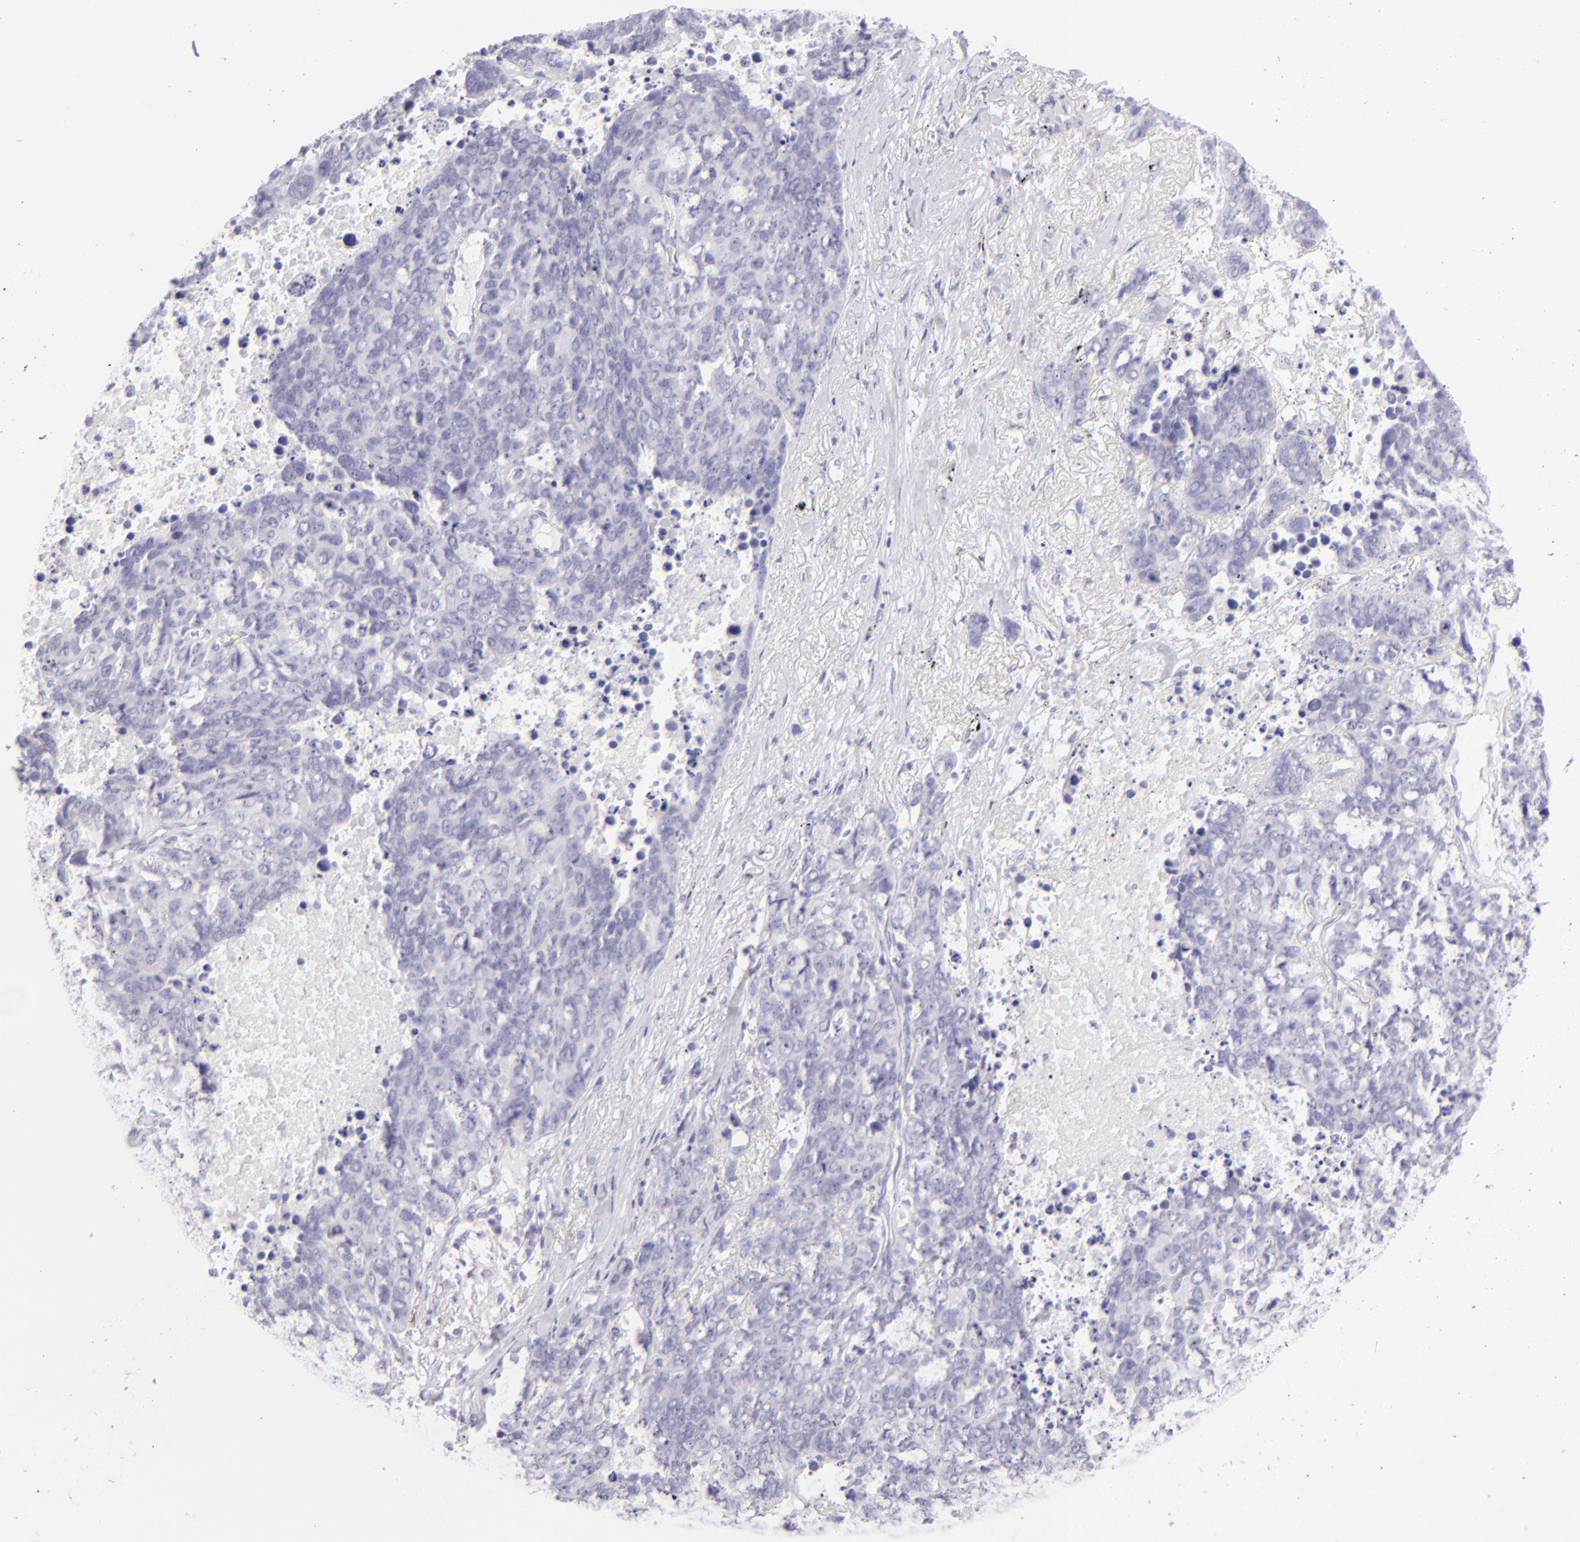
{"staining": {"intensity": "negative", "quantity": "none", "location": "none"}, "tissue": "lung cancer", "cell_type": "Tumor cells", "image_type": "cancer", "snomed": [{"axis": "morphology", "description": "Carcinoid, malignant, NOS"}, {"axis": "topography", "description": "Lung"}], "caption": "There is no significant staining in tumor cells of malignant carcinoid (lung).", "gene": "CD72", "patient": {"sex": "male", "age": 60}}